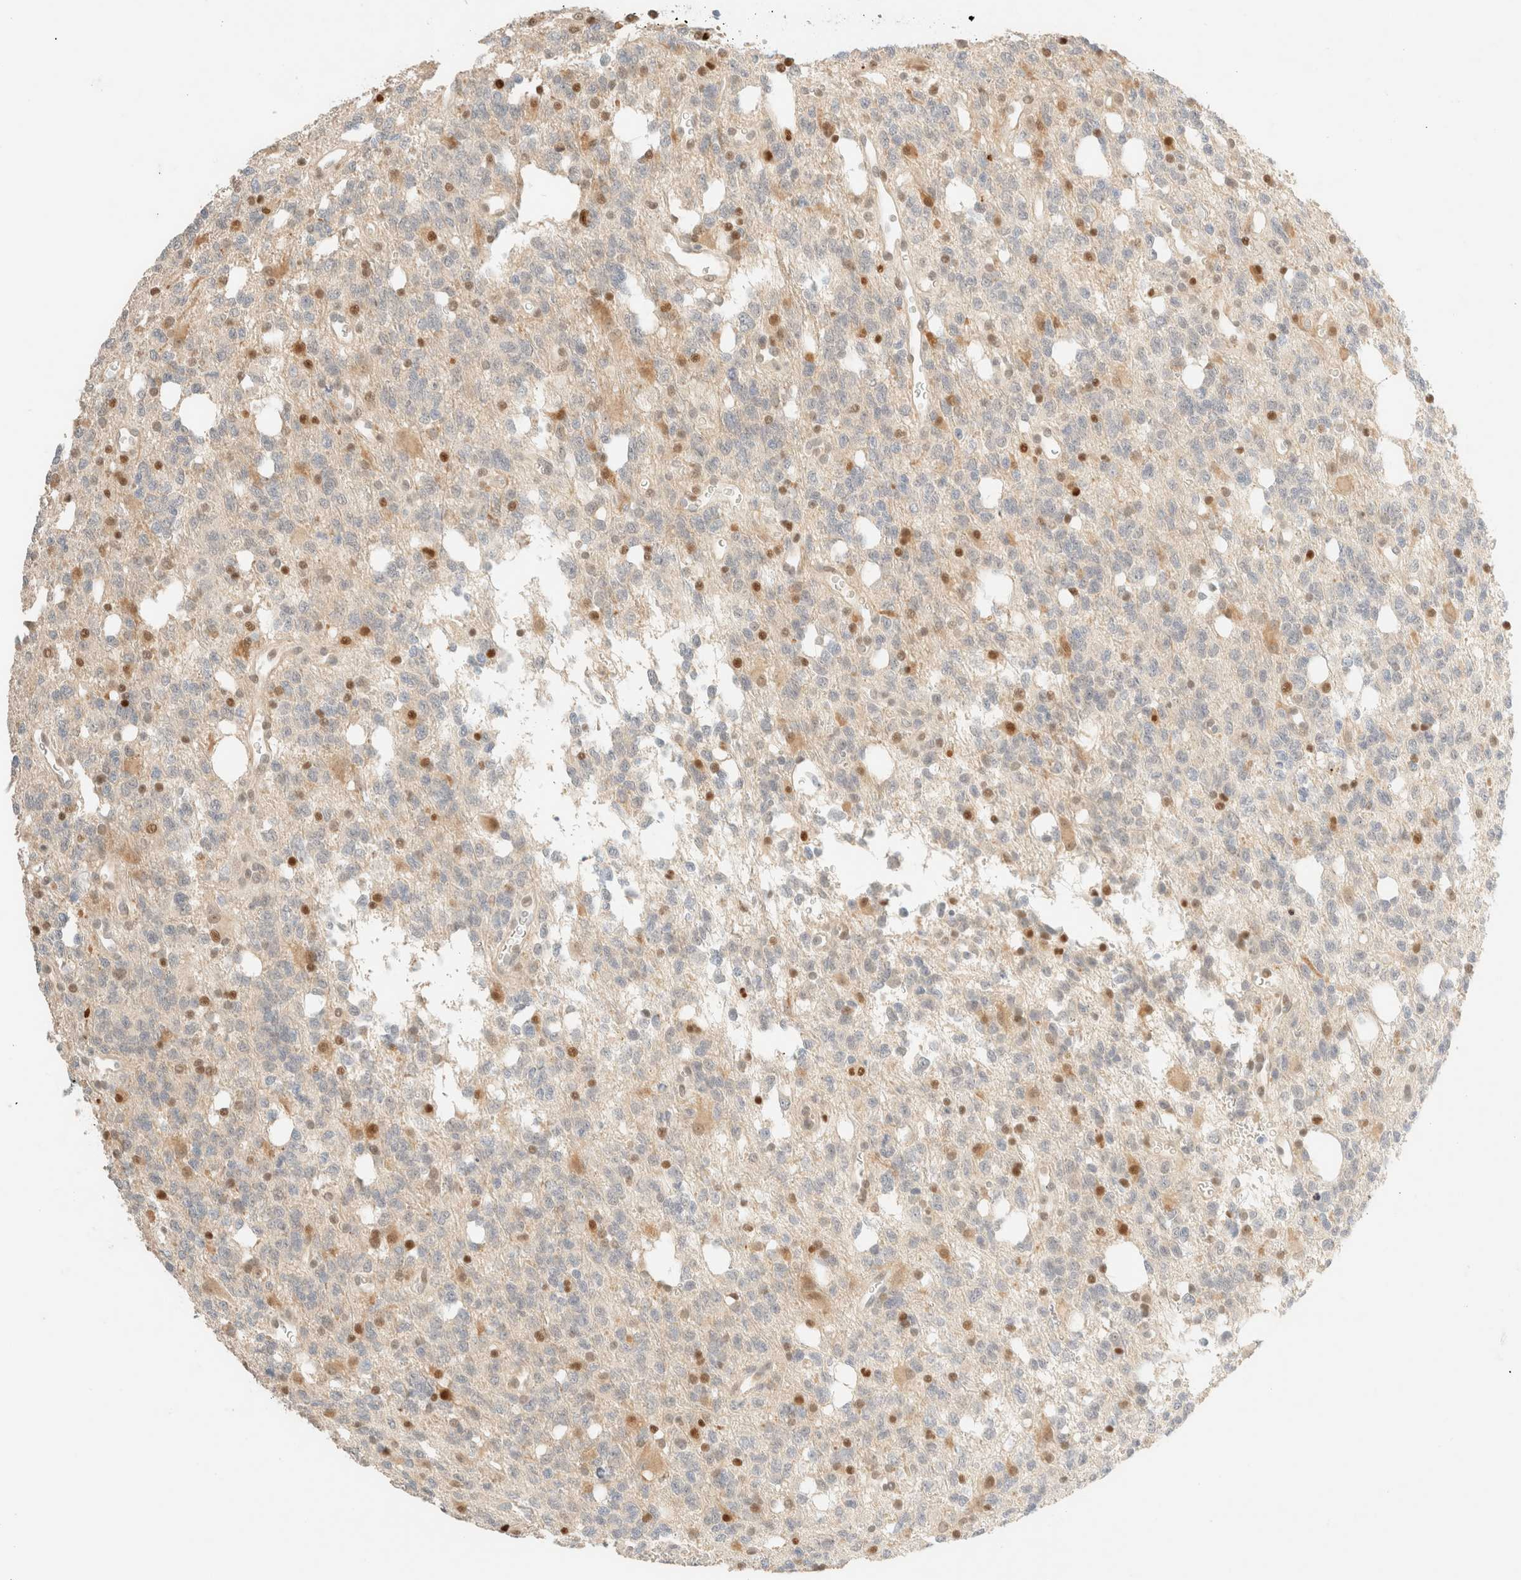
{"staining": {"intensity": "negative", "quantity": "none", "location": "none"}, "tissue": "glioma", "cell_type": "Tumor cells", "image_type": "cancer", "snomed": [{"axis": "morphology", "description": "Glioma, malignant, High grade"}, {"axis": "topography", "description": "Brain"}], "caption": "Tumor cells show no significant positivity in glioma.", "gene": "TSR1", "patient": {"sex": "female", "age": 62}}